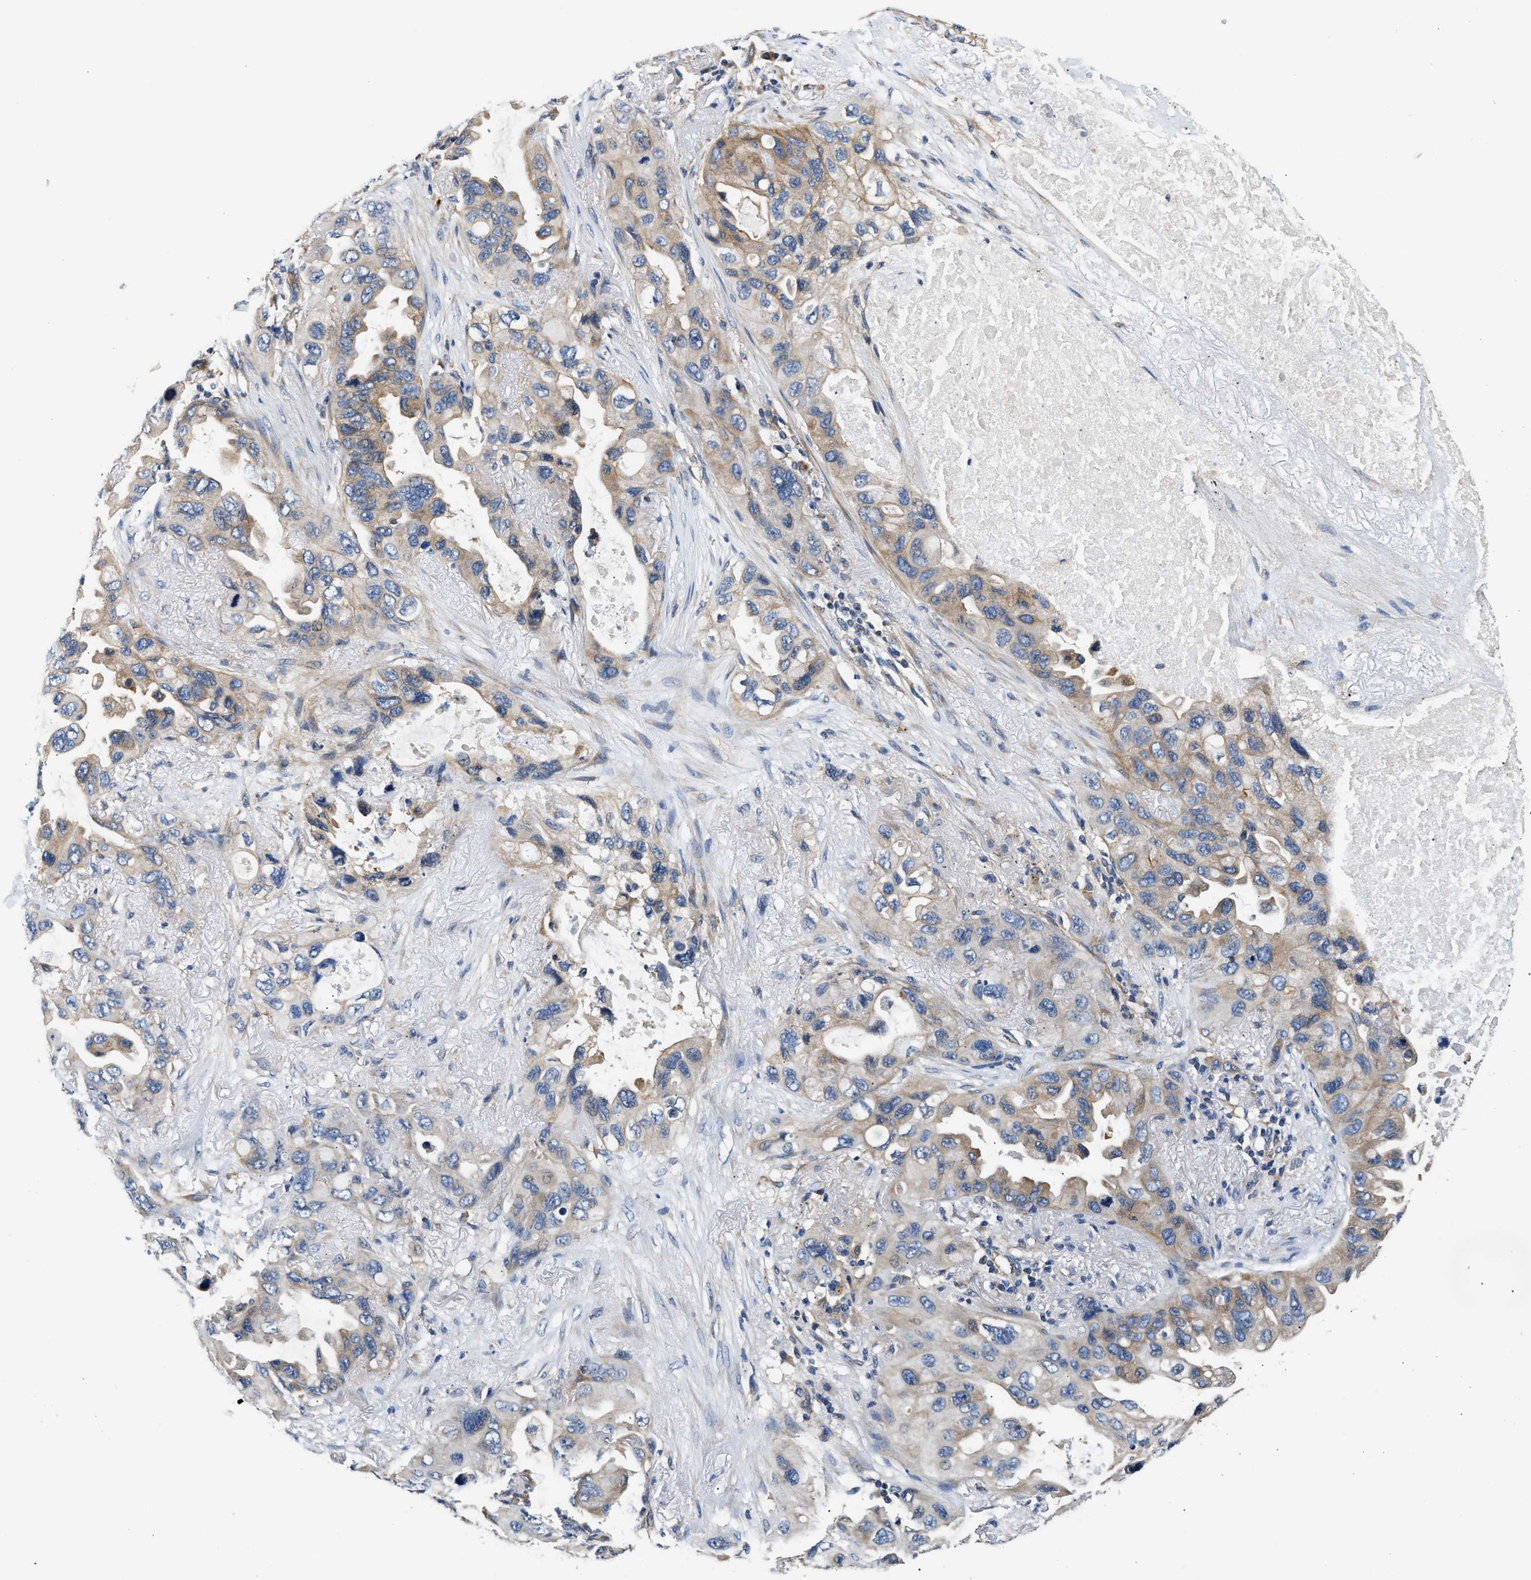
{"staining": {"intensity": "weak", "quantity": ">75%", "location": "cytoplasmic/membranous"}, "tissue": "lung cancer", "cell_type": "Tumor cells", "image_type": "cancer", "snomed": [{"axis": "morphology", "description": "Squamous cell carcinoma, NOS"}, {"axis": "topography", "description": "Lung"}], "caption": "IHC histopathology image of neoplastic tissue: human lung cancer (squamous cell carcinoma) stained using immunohistochemistry (IHC) demonstrates low levels of weak protein expression localized specifically in the cytoplasmic/membranous of tumor cells, appearing as a cytoplasmic/membranous brown color.", "gene": "TEX2", "patient": {"sex": "female", "age": 73}}